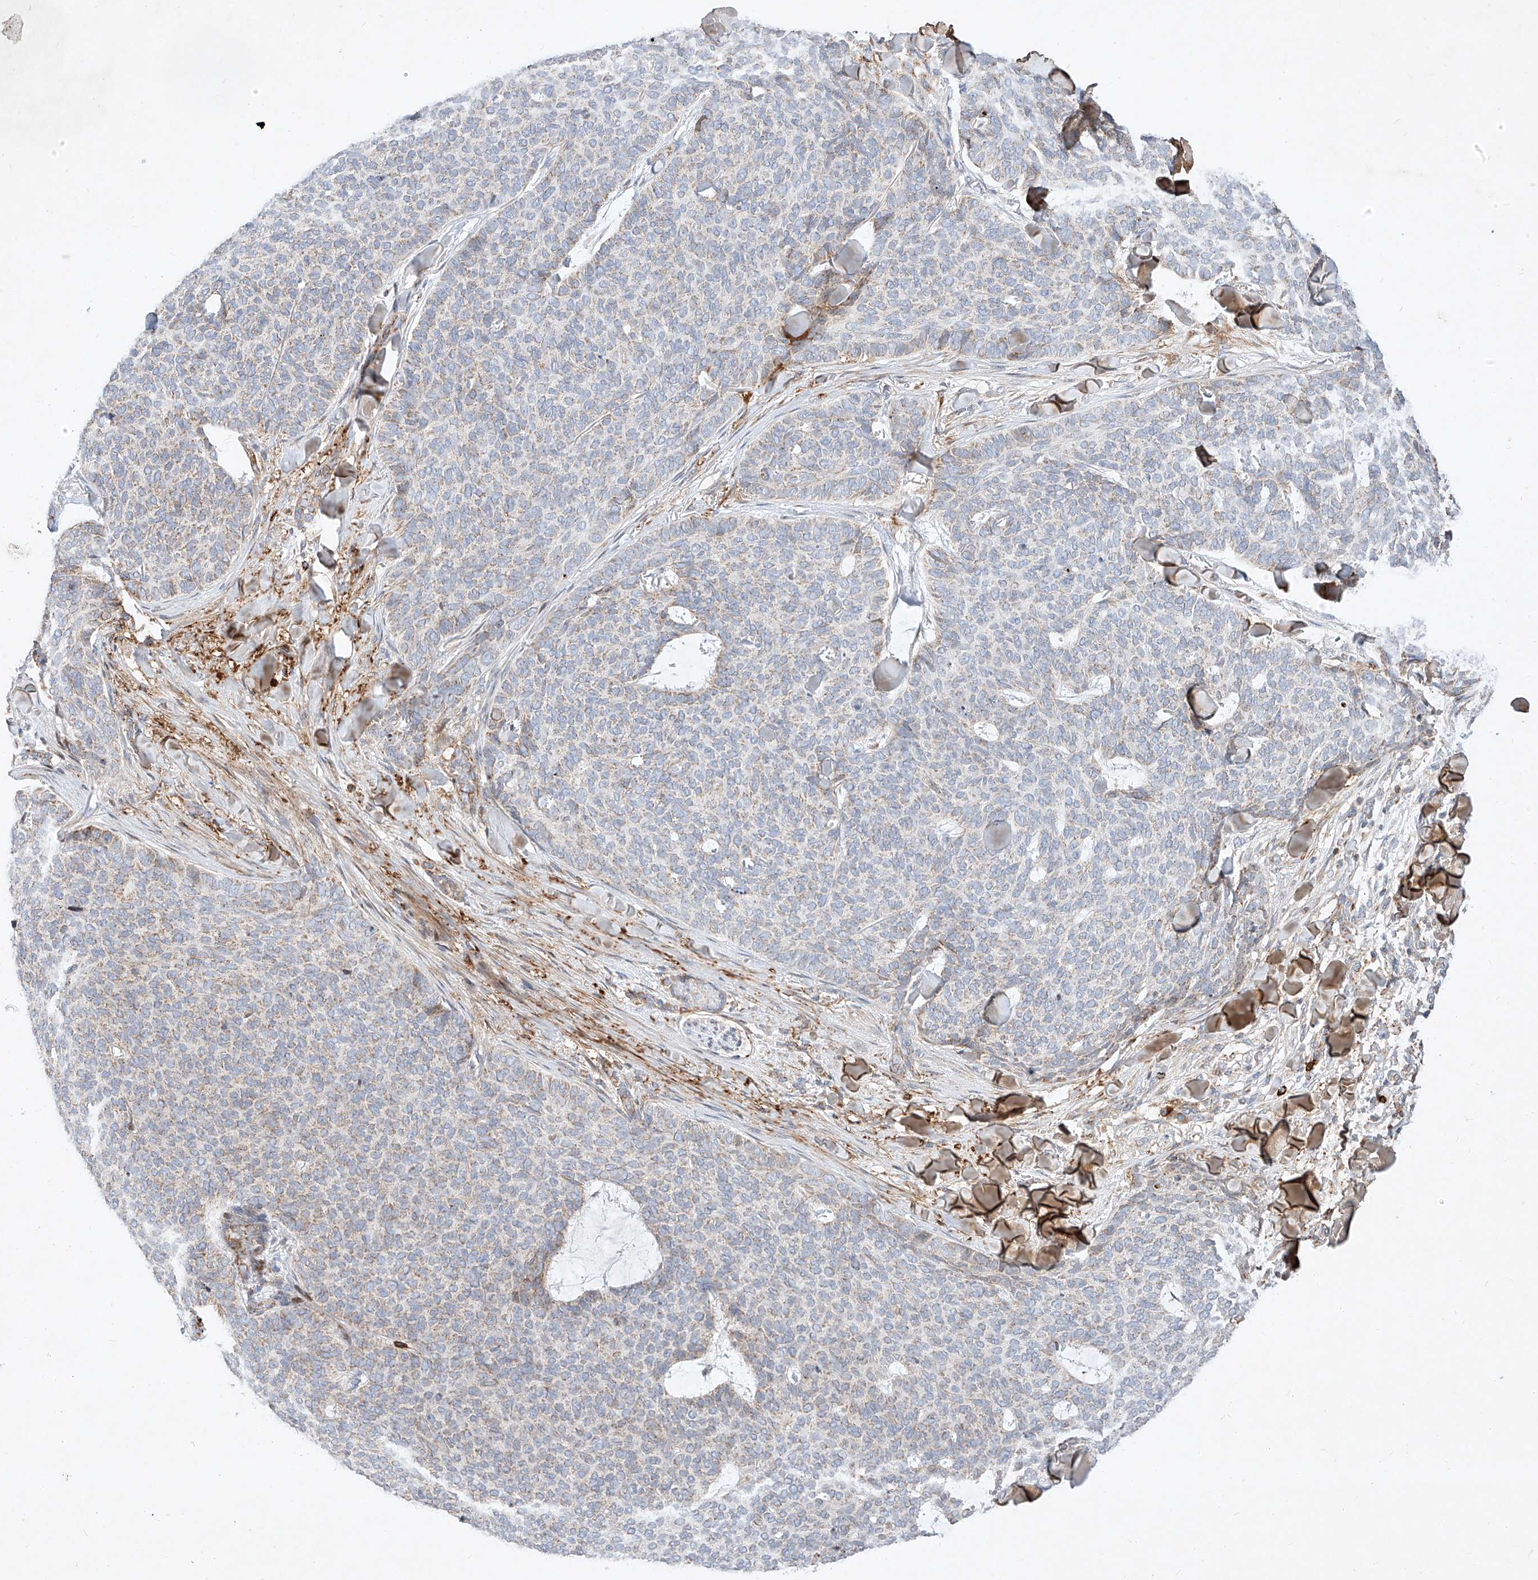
{"staining": {"intensity": "weak", "quantity": "25%-75%", "location": "cytoplasmic/membranous"}, "tissue": "skin cancer", "cell_type": "Tumor cells", "image_type": "cancer", "snomed": [{"axis": "morphology", "description": "Normal tissue, NOS"}, {"axis": "morphology", "description": "Basal cell carcinoma"}, {"axis": "topography", "description": "Skin"}], "caption": "Human skin cancer stained with a protein marker reveals weak staining in tumor cells.", "gene": "OSGEPL1", "patient": {"sex": "male", "age": 50}}